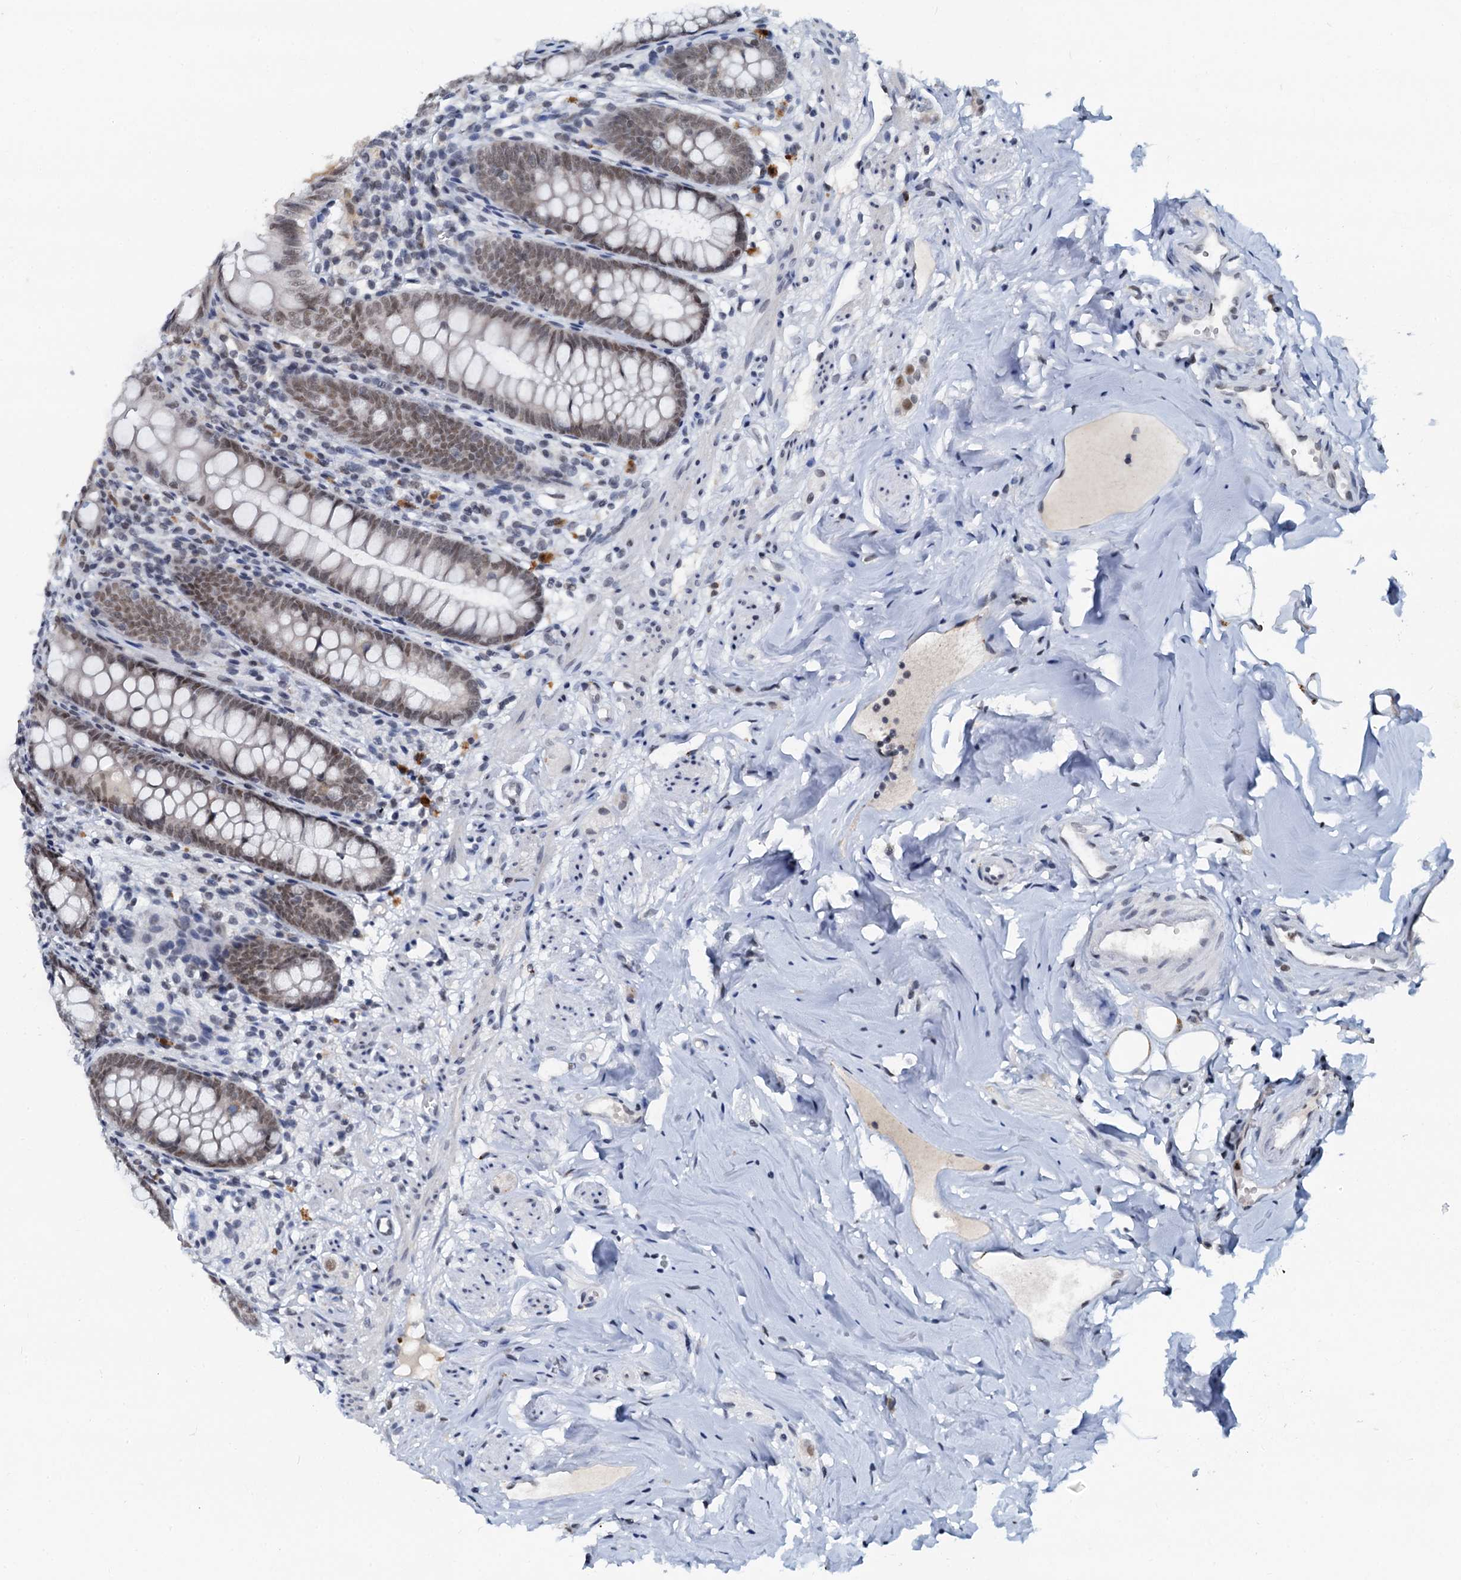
{"staining": {"intensity": "moderate", "quantity": ">75%", "location": "nuclear"}, "tissue": "appendix", "cell_type": "Glandular cells", "image_type": "normal", "snomed": [{"axis": "morphology", "description": "Normal tissue, NOS"}, {"axis": "topography", "description": "Appendix"}], "caption": "Protein expression analysis of unremarkable human appendix reveals moderate nuclear expression in about >75% of glandular cells. The staining was performed using DAB to visualize the protein expression in brown, while the nuclei were stained in blue with hematoxylin (Magnification: 20x).", "gene": "SNRPD1", "patient": {"sex": "female", "age": 51}}